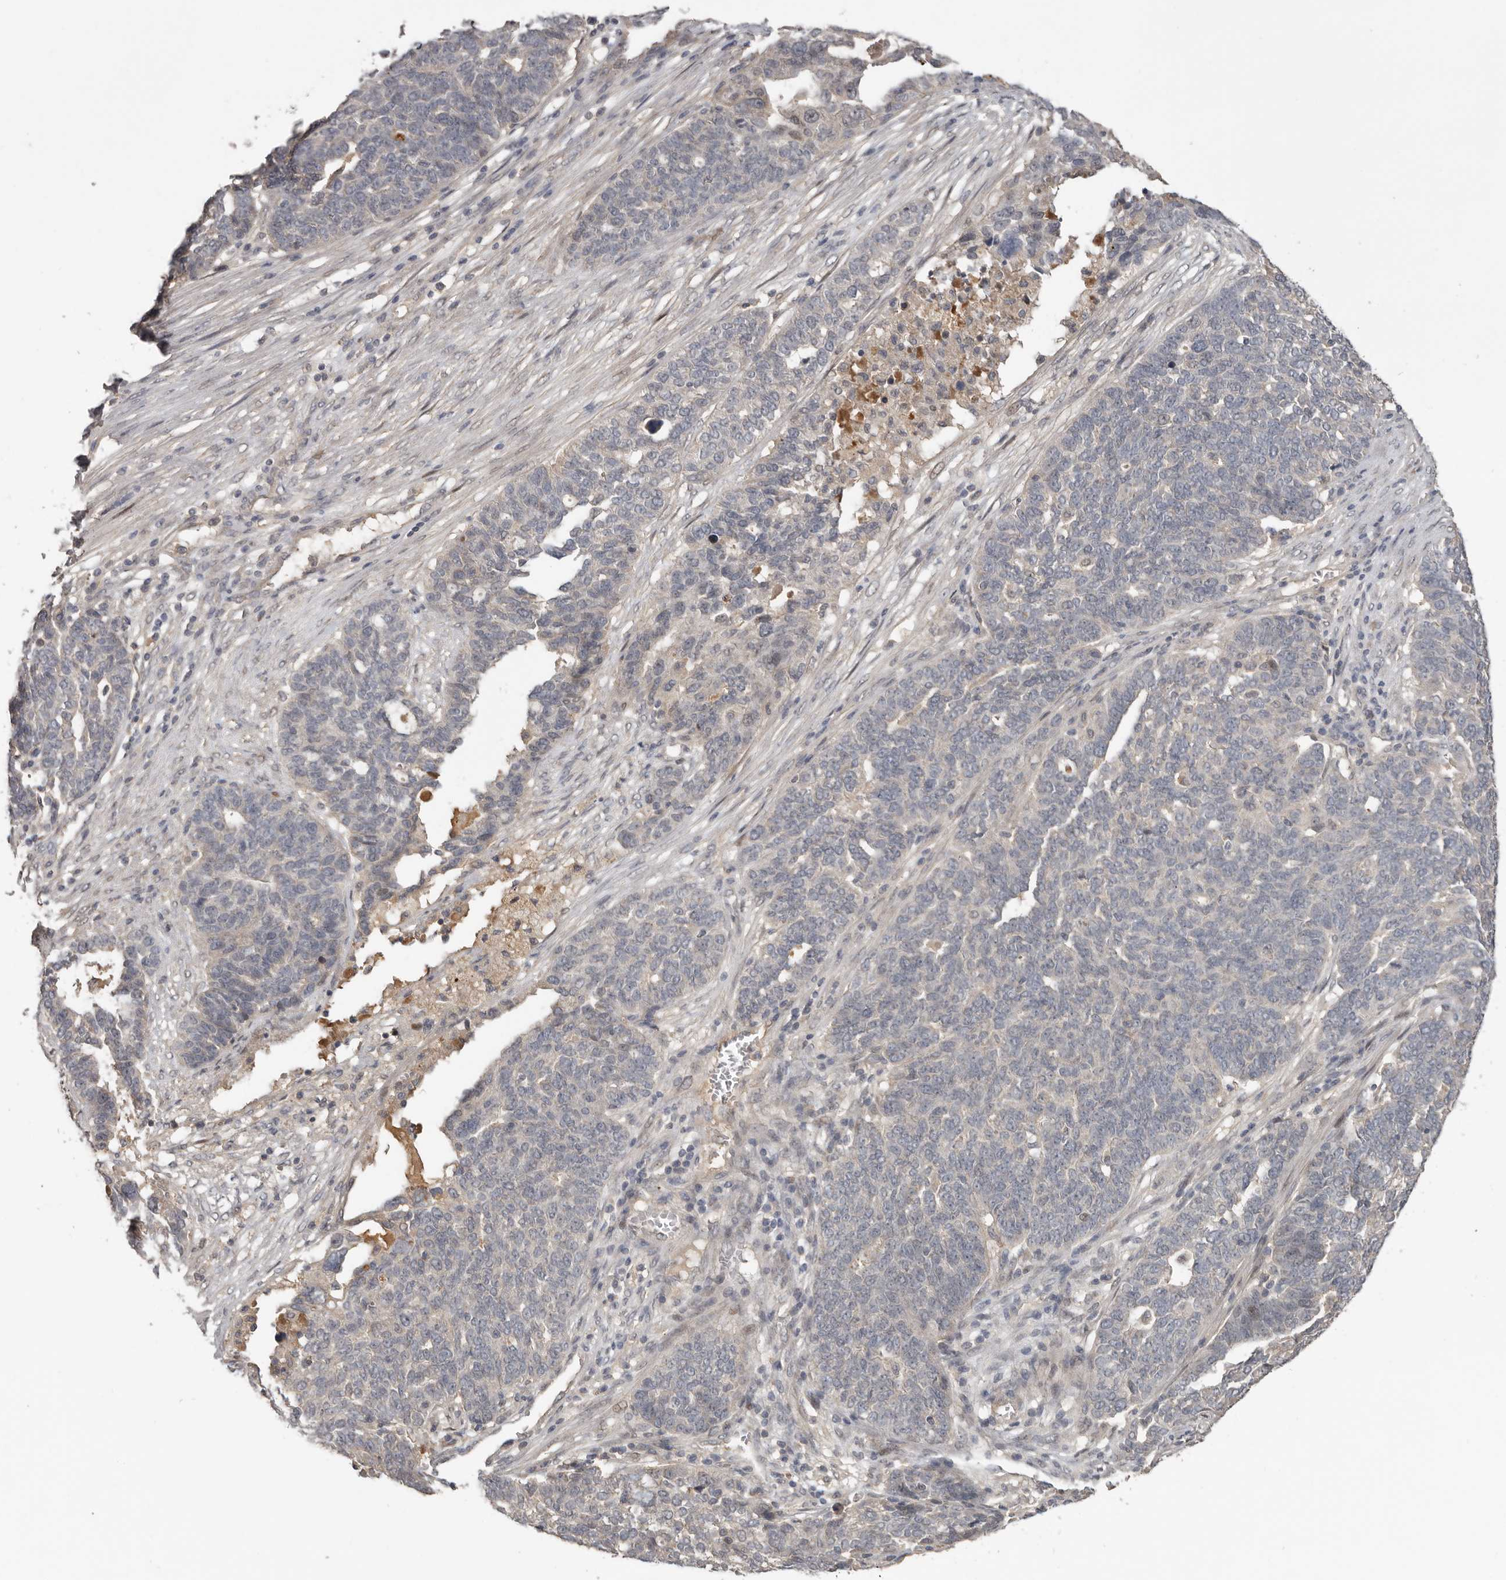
{"staining": {"intensity": "weak", "quantity": "<25%", "location": "cytoplasmic/membranous"}, "tissue": "ovarian cancer", "cell_type": "Tumor cells", "image_type": "cancer", "snomed": [{"axis": "morphology", "description": "Cystadenocarcinoma, serous, NOS"}, {"axis": "topography", "description": "Ovary"}], "caption": "Ovarian serous cystadenocarcinoma was stained to show a protein in brown. There is no significant expression in tumor cells.", "gene": "NMUR1", "patient": {"sex": "female", "age": 59}}